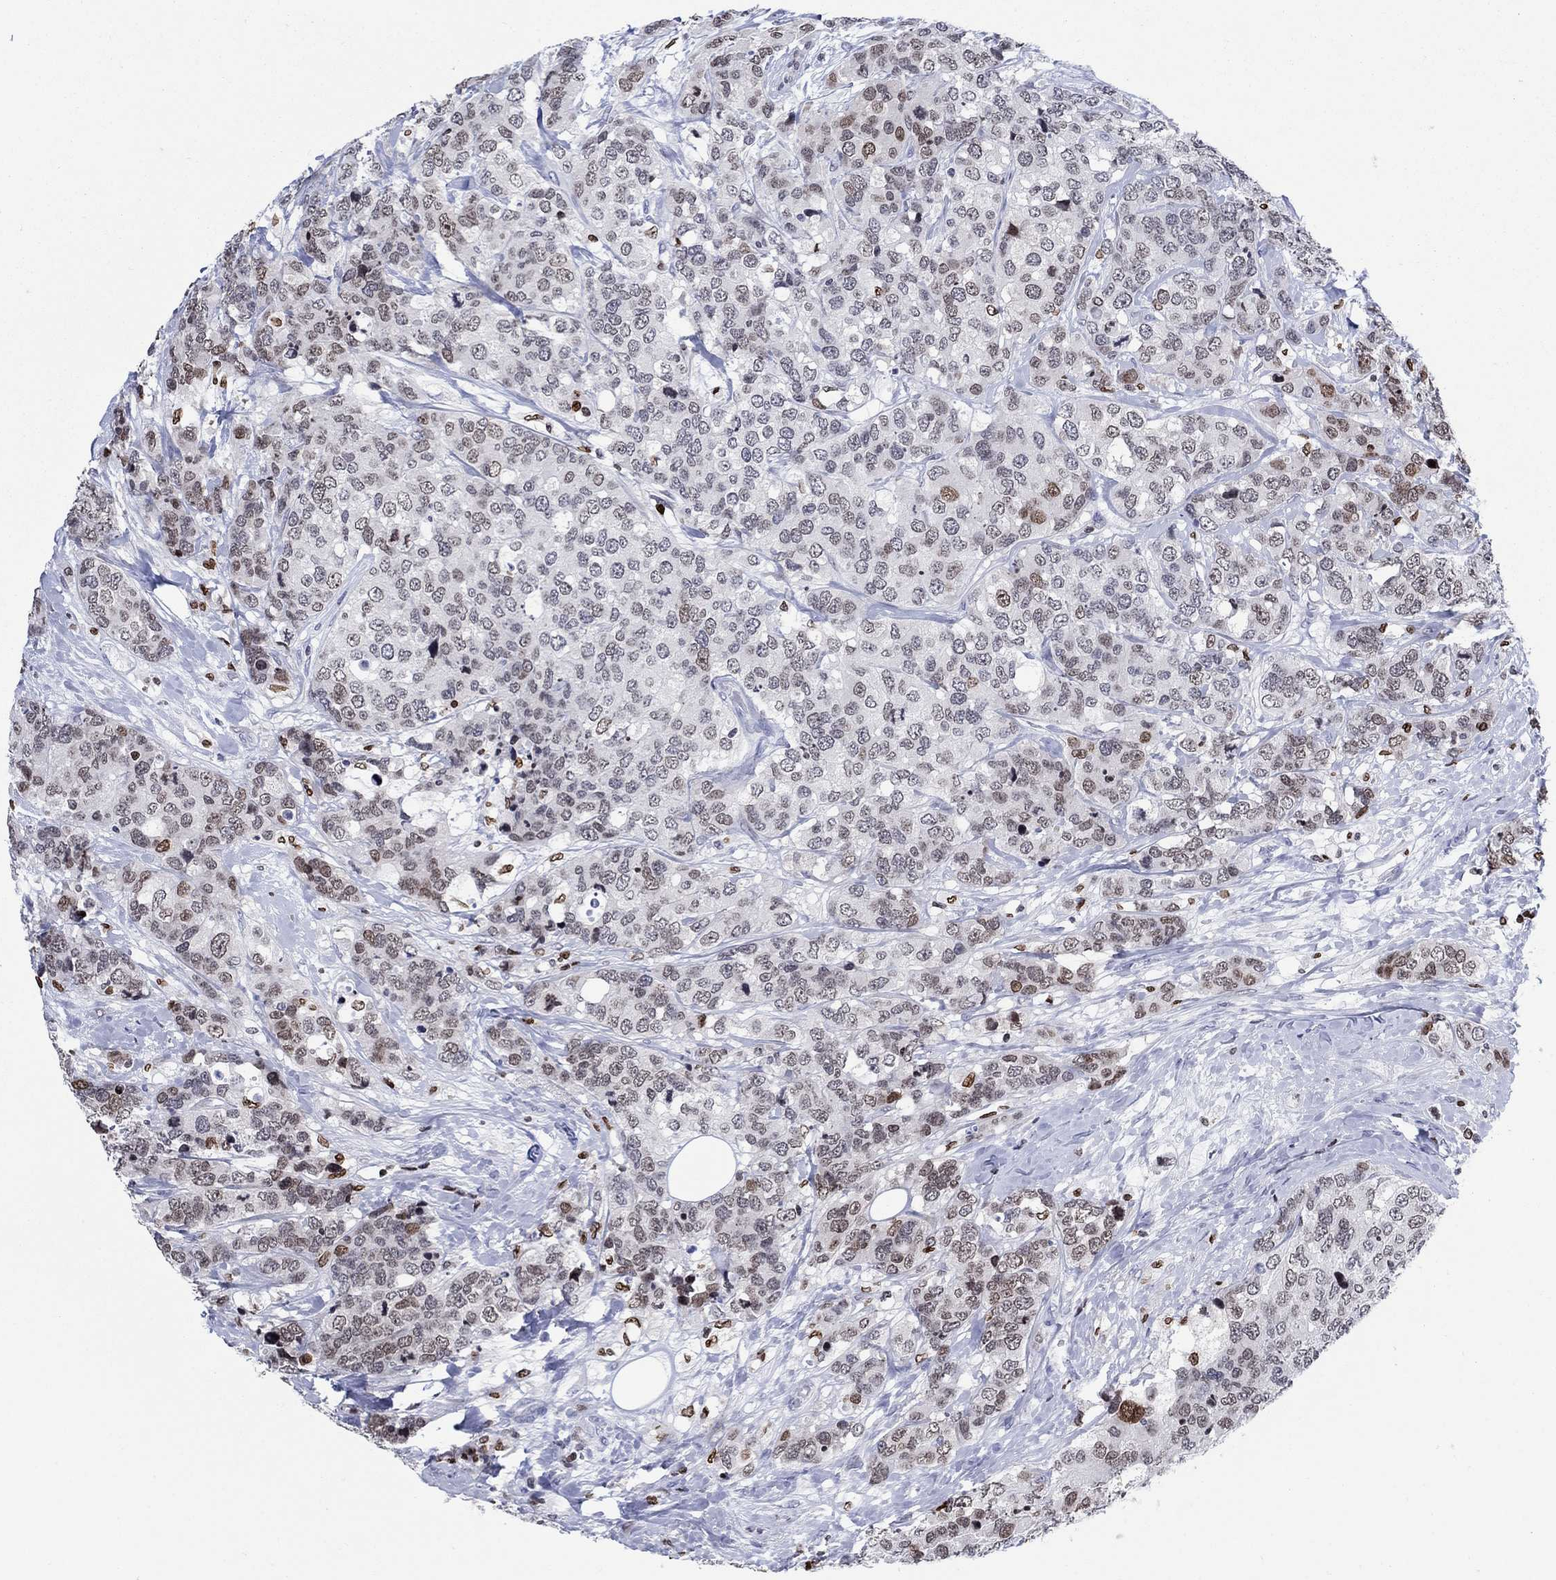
{"staining": {"intensity": "moderate", "quantity": "<25%", "location": "nuclear"}, "tissue": "breast cancer", "cell_type": "Tumor cells", "image_type": "cancer", "snomed": [{"axis": "morphology", "description": "Lobular carcinoma"}, {"axis": "topography", "description": "Breast"}], "caption": "Human breast cancer (lobular carcinoma) stained for a protein (brown) shows moderate nuclear positive expression in approximately <25% of tumor cells.", "gene": "HMGA1", "patient": {"sex": "female", "age": 59}}